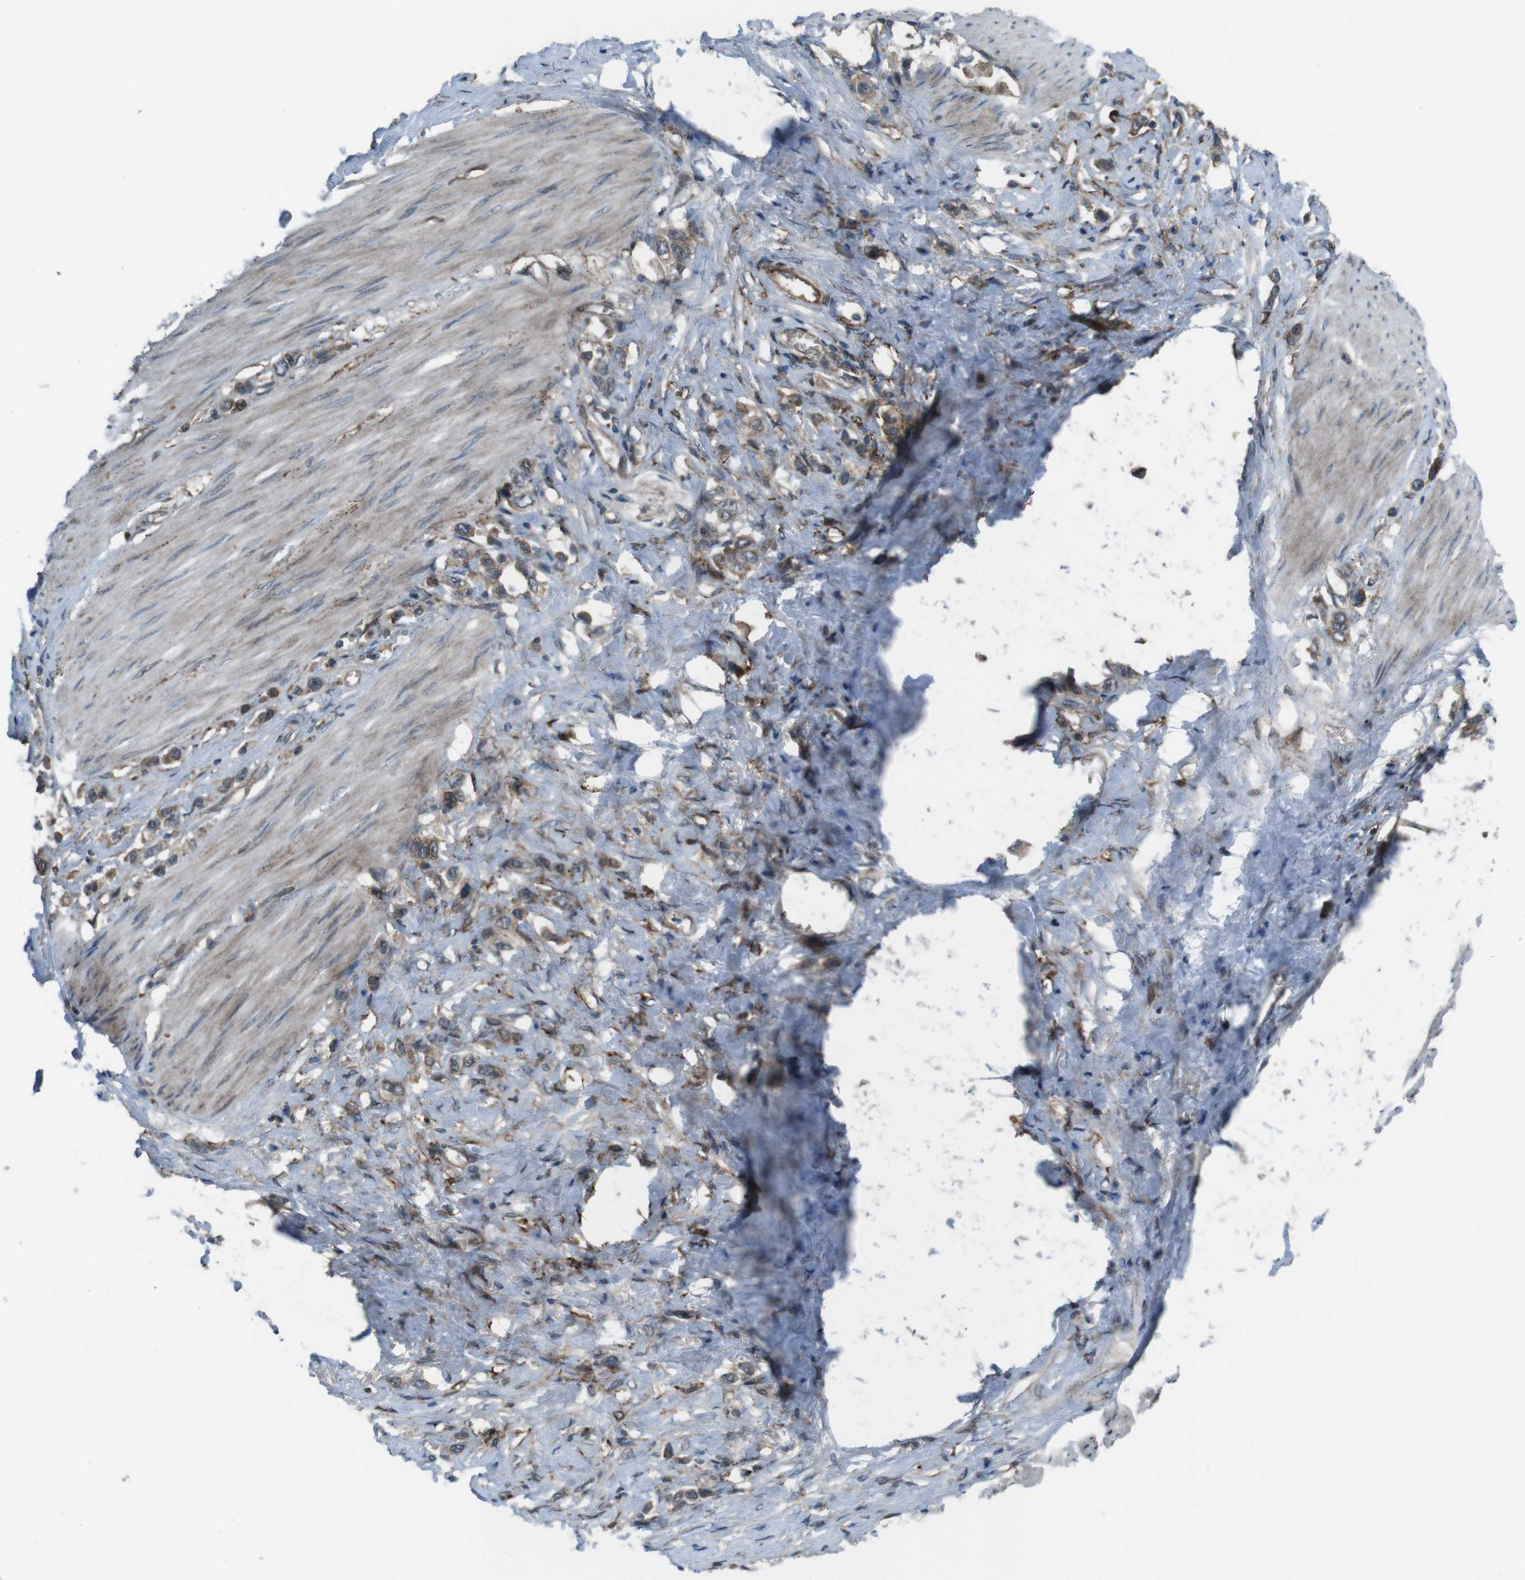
{"staining": {"intensity": "moderate", "quantity": ">75%", "location": "cytoplasmic/membranous"}, "tissue": "stomach cancer", "cell_type": "Tumor cells", "image_type": "cancer", "snomed": [{"axis": "morphology", "description": "Adenocarcinoma, NOS"}, {"axis": "topography", "description": "Stomach"}], "caption": "Stomach adenocarcinoma tissue demonstrates moderate cytoplasmic/membranous staining in about >75% of tumor cells, visualized by immunohistochemistry. The protein is shown in brown color, while the nuclei are stained blue.", "gene": "GDF10", "patient": {"sex": "female", "age": 65}}